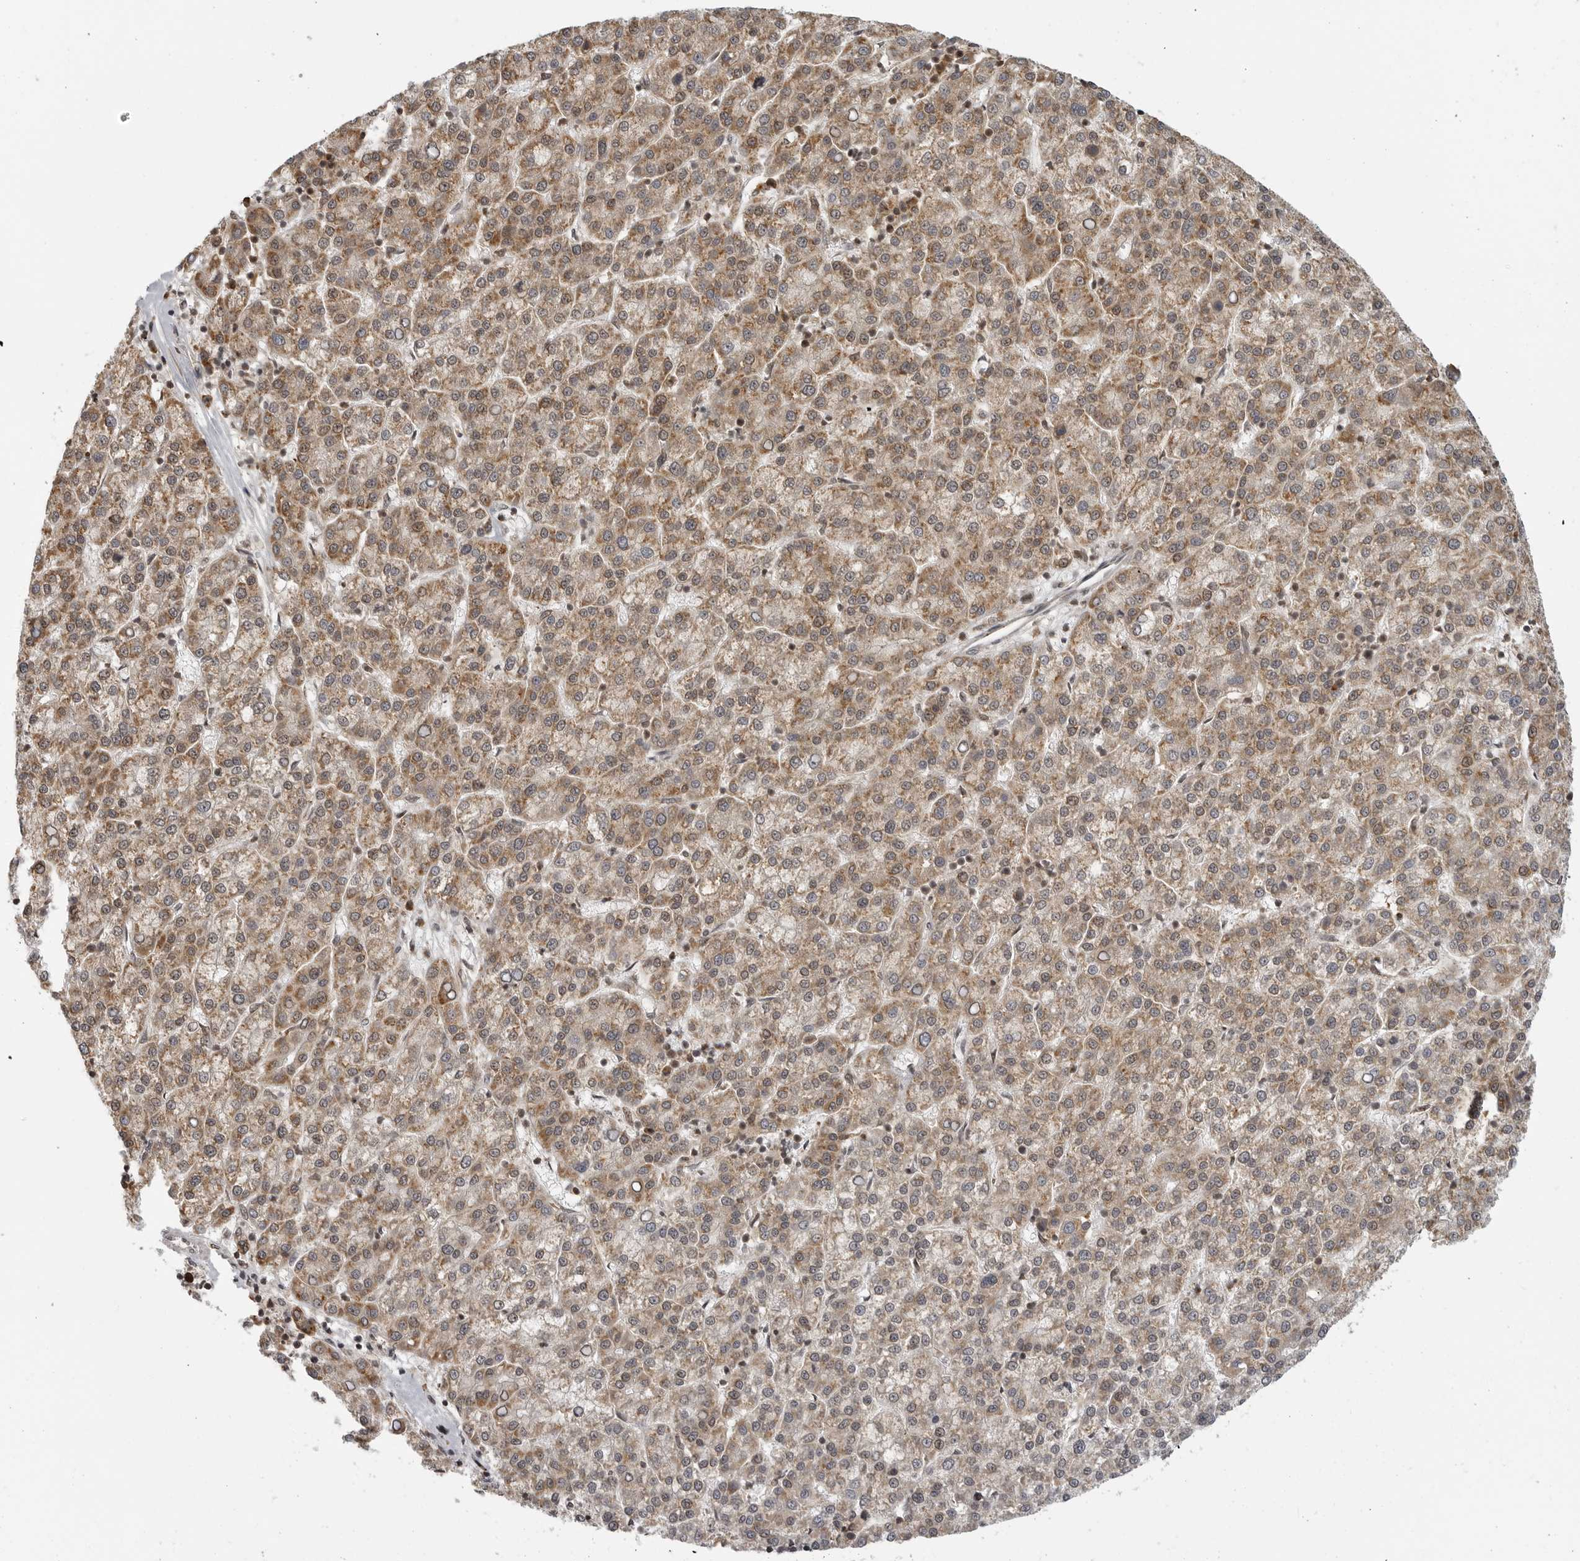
{"staining": {"intensity": "moderate", "quantity": ">75%", "location": "cytoplasmic/membranous"}, "tissue": "liver cancer", "cell_type": "Tumor cells", "image_type": "cancer", "snomed": [{"axis": "morphology", "description": "Carcinoma, Hepatocellular, NOS"}, {"axis": "topography", "description": "Liver"}], "caption": "A brown stain highlights moderate cytoplasmic/membranous expression of a protein in liver cancer tumor cells. Using DAB (3,3'-diaminobenzidine) (brown) and hematoxylin (blue) stains, captured at high magnification using brightfield microscopy.", "gene": "COPA", "patient": {"sex": "female", "age": 58}}